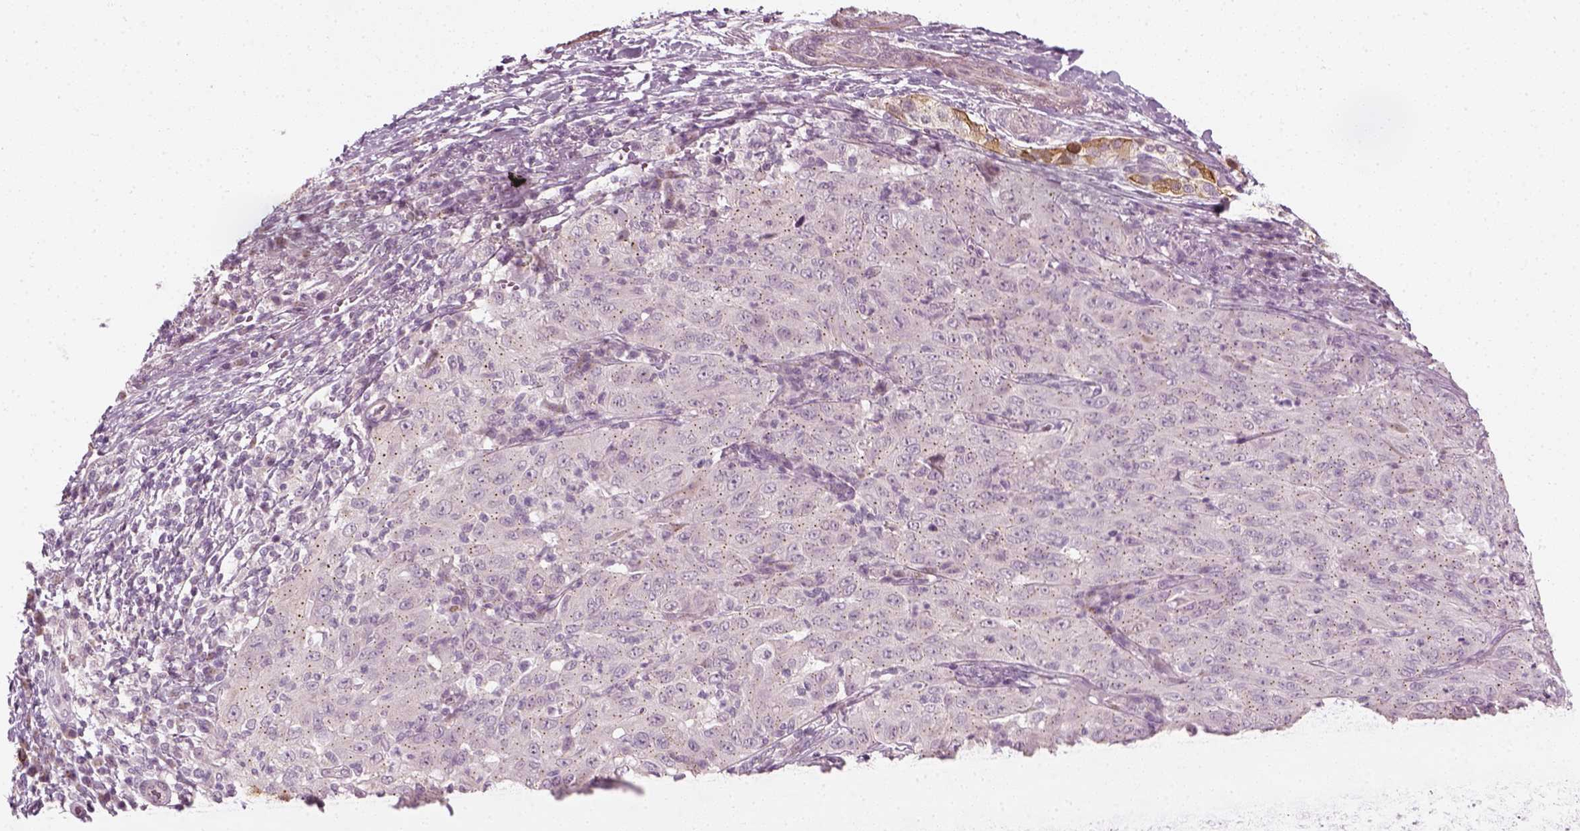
{"staining": {"intensity": "negative", "quantity": "none", "location": "none"}, "tissue": "pancreatic cancer", "cell_type": "Tumor cells", "image_type": "cancer", "snomed": [{"axis": "morphology", "description": "Adenocarcinoma, NOS"}, {"axis": "topography", "description": "Pancreas"}], "caption": "This is an IHC photomicrograph of human pancreatic adenocarcinoma. There is no staining in tumor cells.", "gene": "MLIP", "patient": {"sex": "male", "age": 63}}